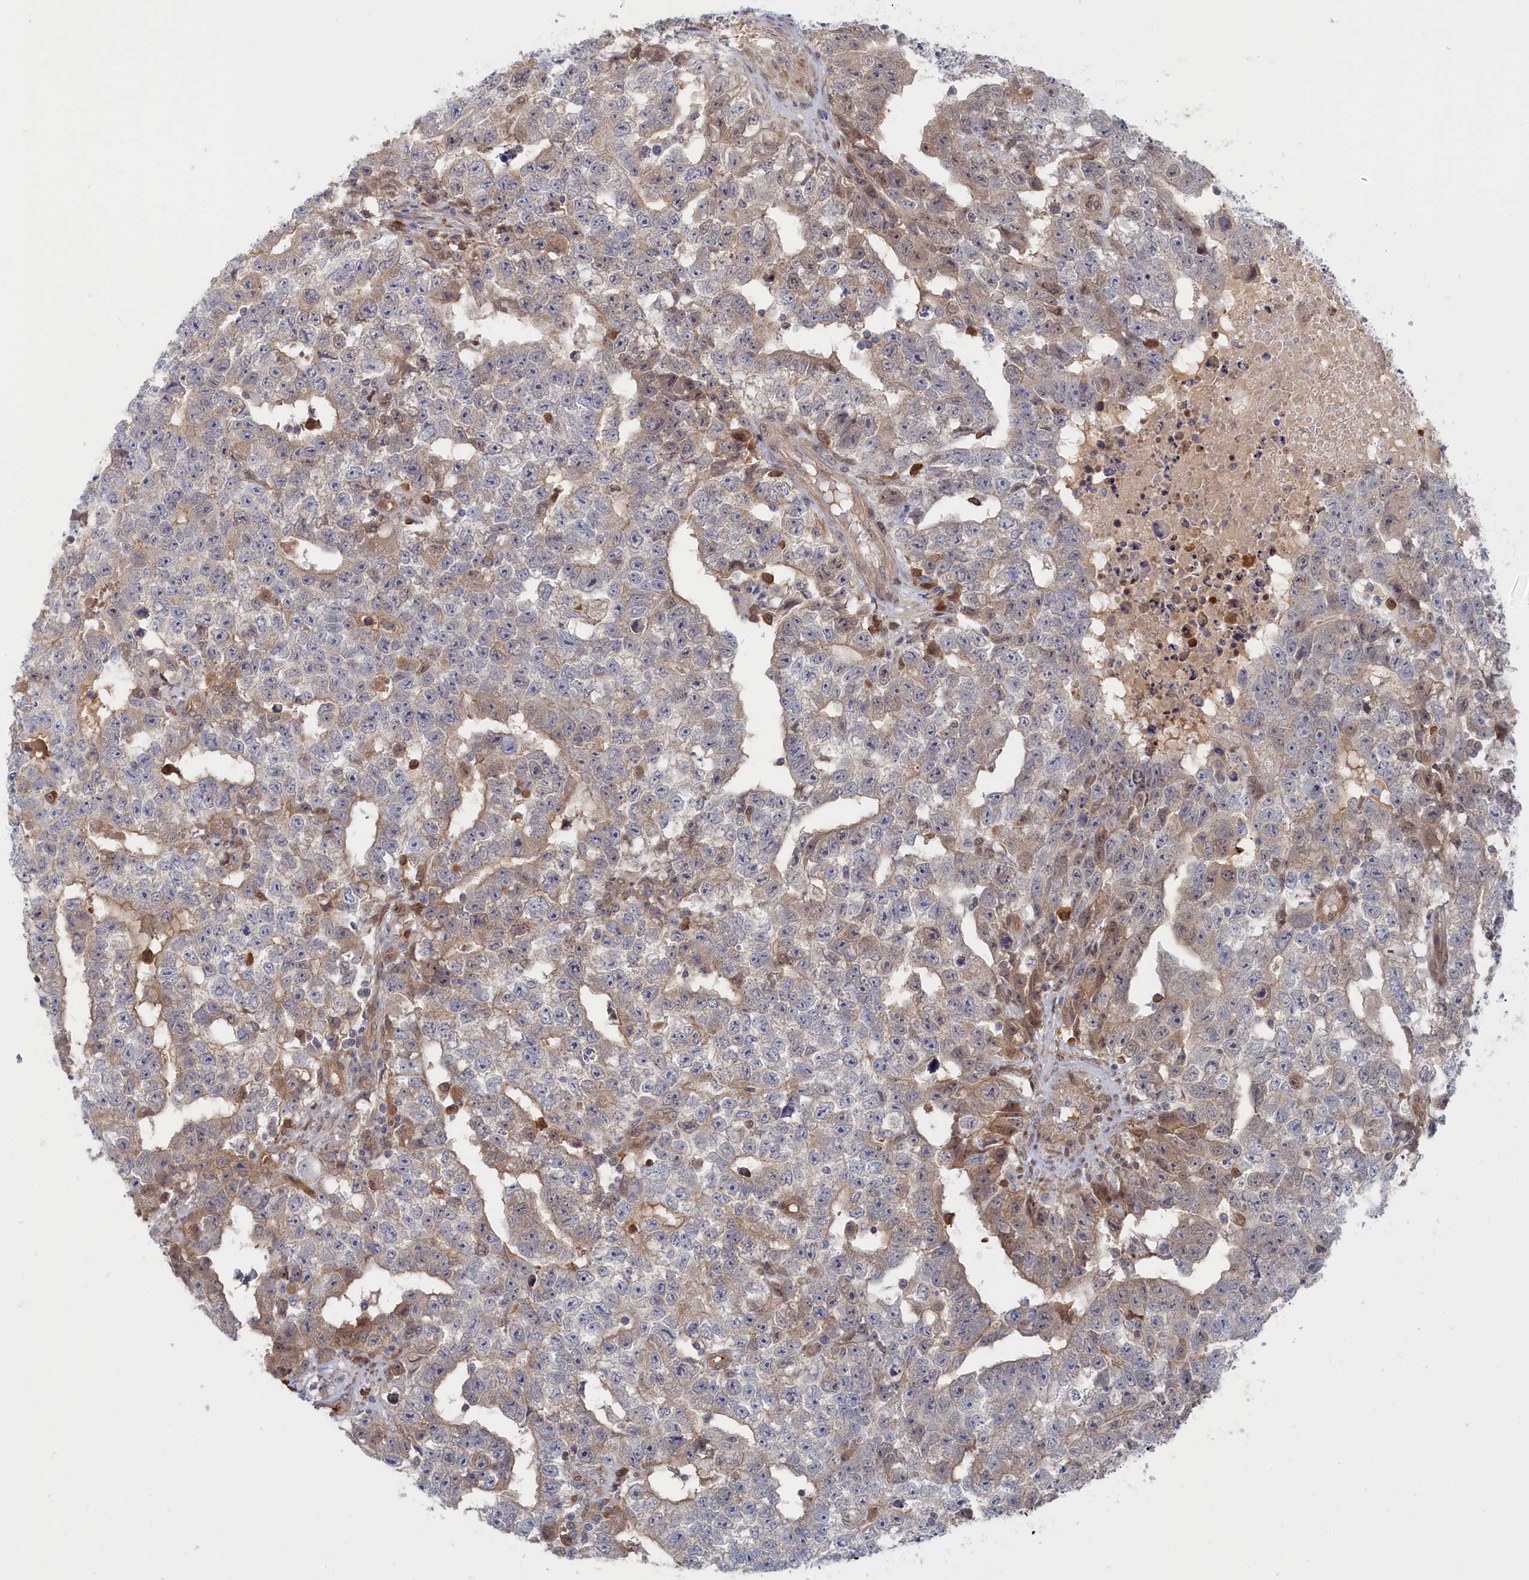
{"staining": {"intensity": "weak", "quantity": "<25%", "location": "cytoplasmic/membranous"}, "tissue": "testis cancer", "cell_type": "Tumor cells", "image_type": "cancer", "snomed": [{"axis": "morphology", "description": "Carcinoma, Embryonal, NOS"}, {"axis": "topography", "description": "Testis"}], "caption": "Micrograph shows no protein staining in tumor cells of testis embryonal carcinoma tissue.", "gene": "IRGQ", "patient": {"sex": "male", "age": 25}}